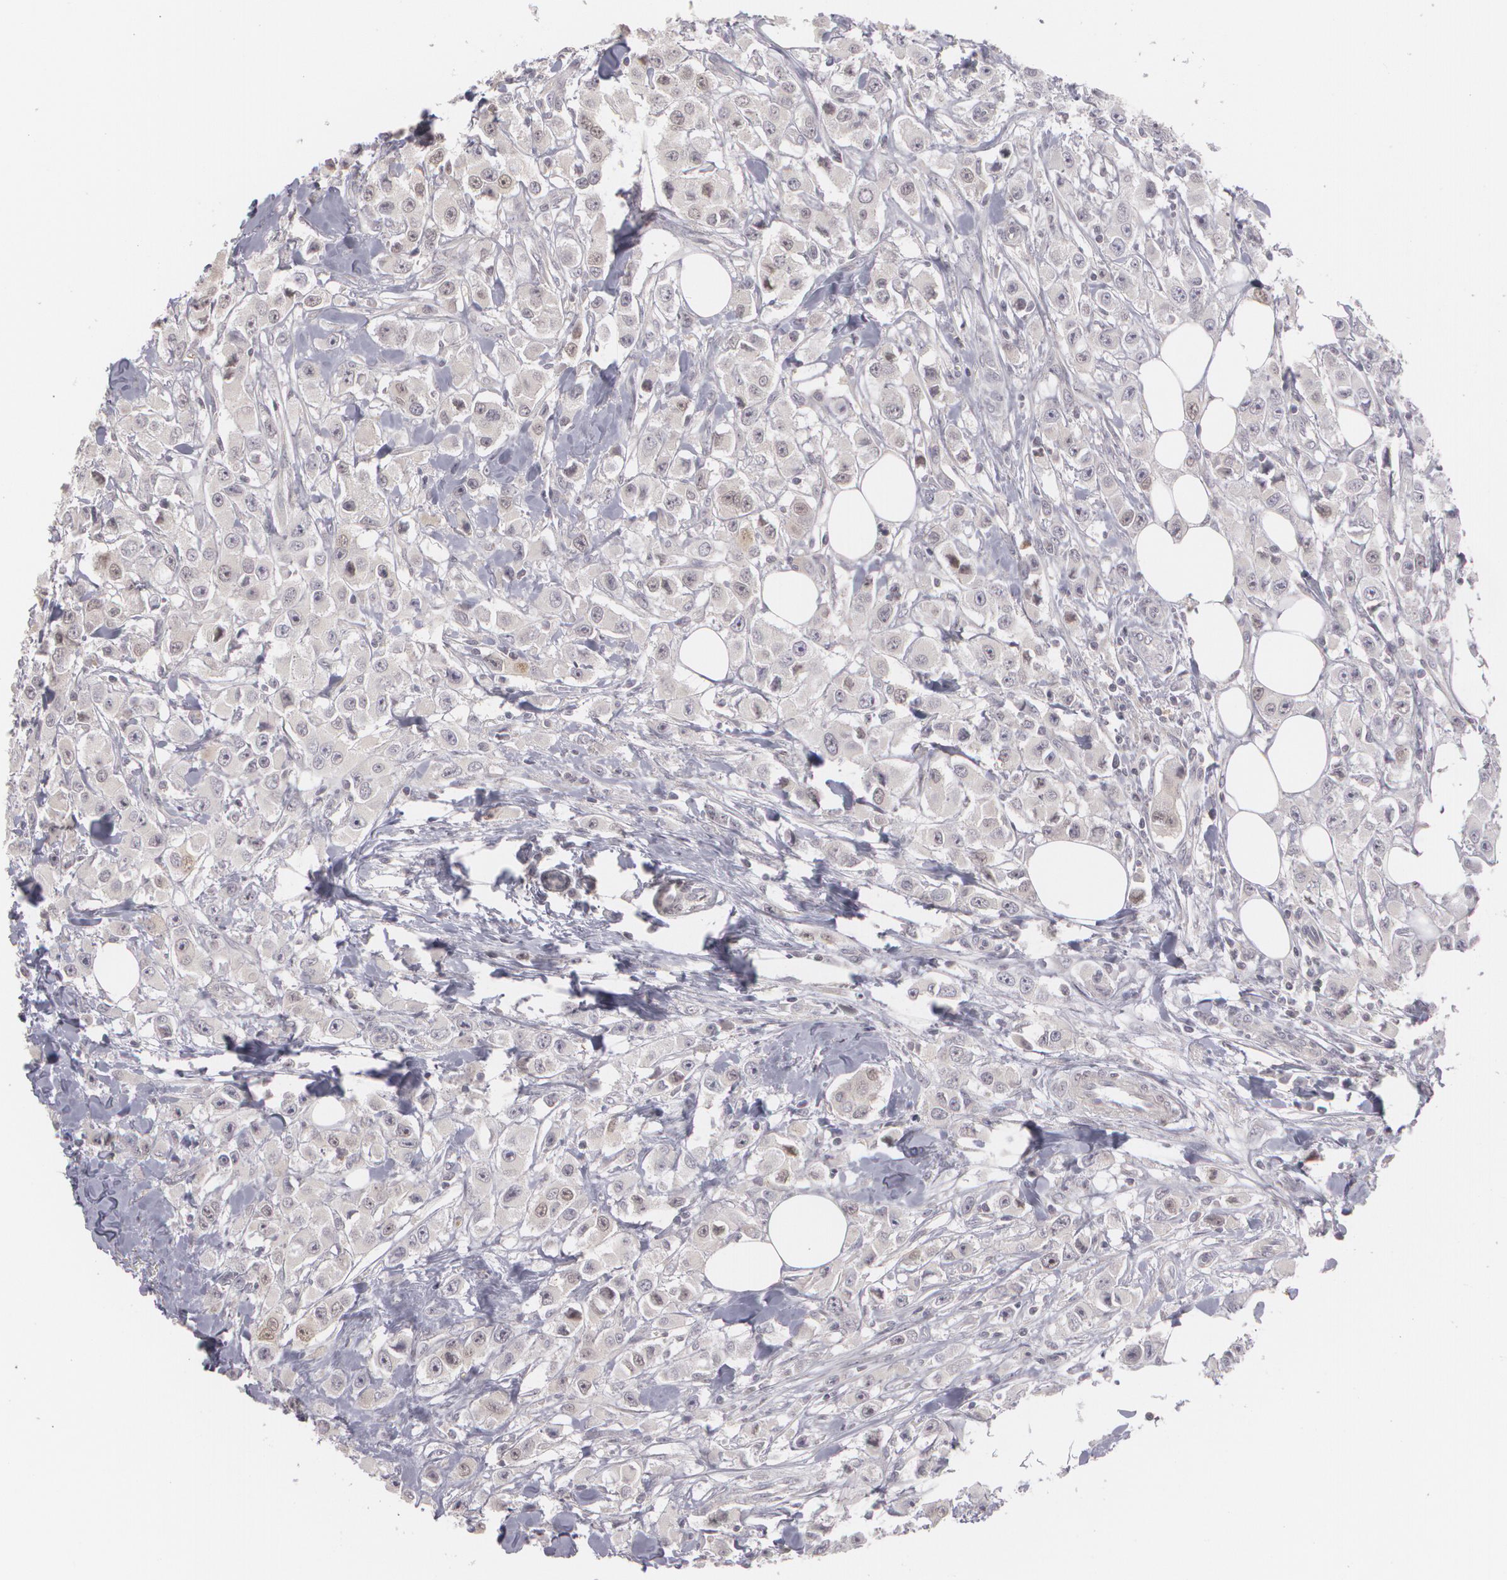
{"staining": {"intensity": "weak", "quantity": "<25%", "location": "nuclear"}, "tissue": "breast cancer", "cell_type": "Tumor cells", "image_type": "cancer", "snomed": [{"axis": "morphology", "description": "Duct carcinoma"}, {"axis": "topography", "description": "Breast"}], "caption": "Protein analysis of breast cancer (invasive ductal carcinoma) demonstrates no significant positivity in tumor cells.", "gene": "ZBTB16", "patient": {"sex": "female", "age": 58}}